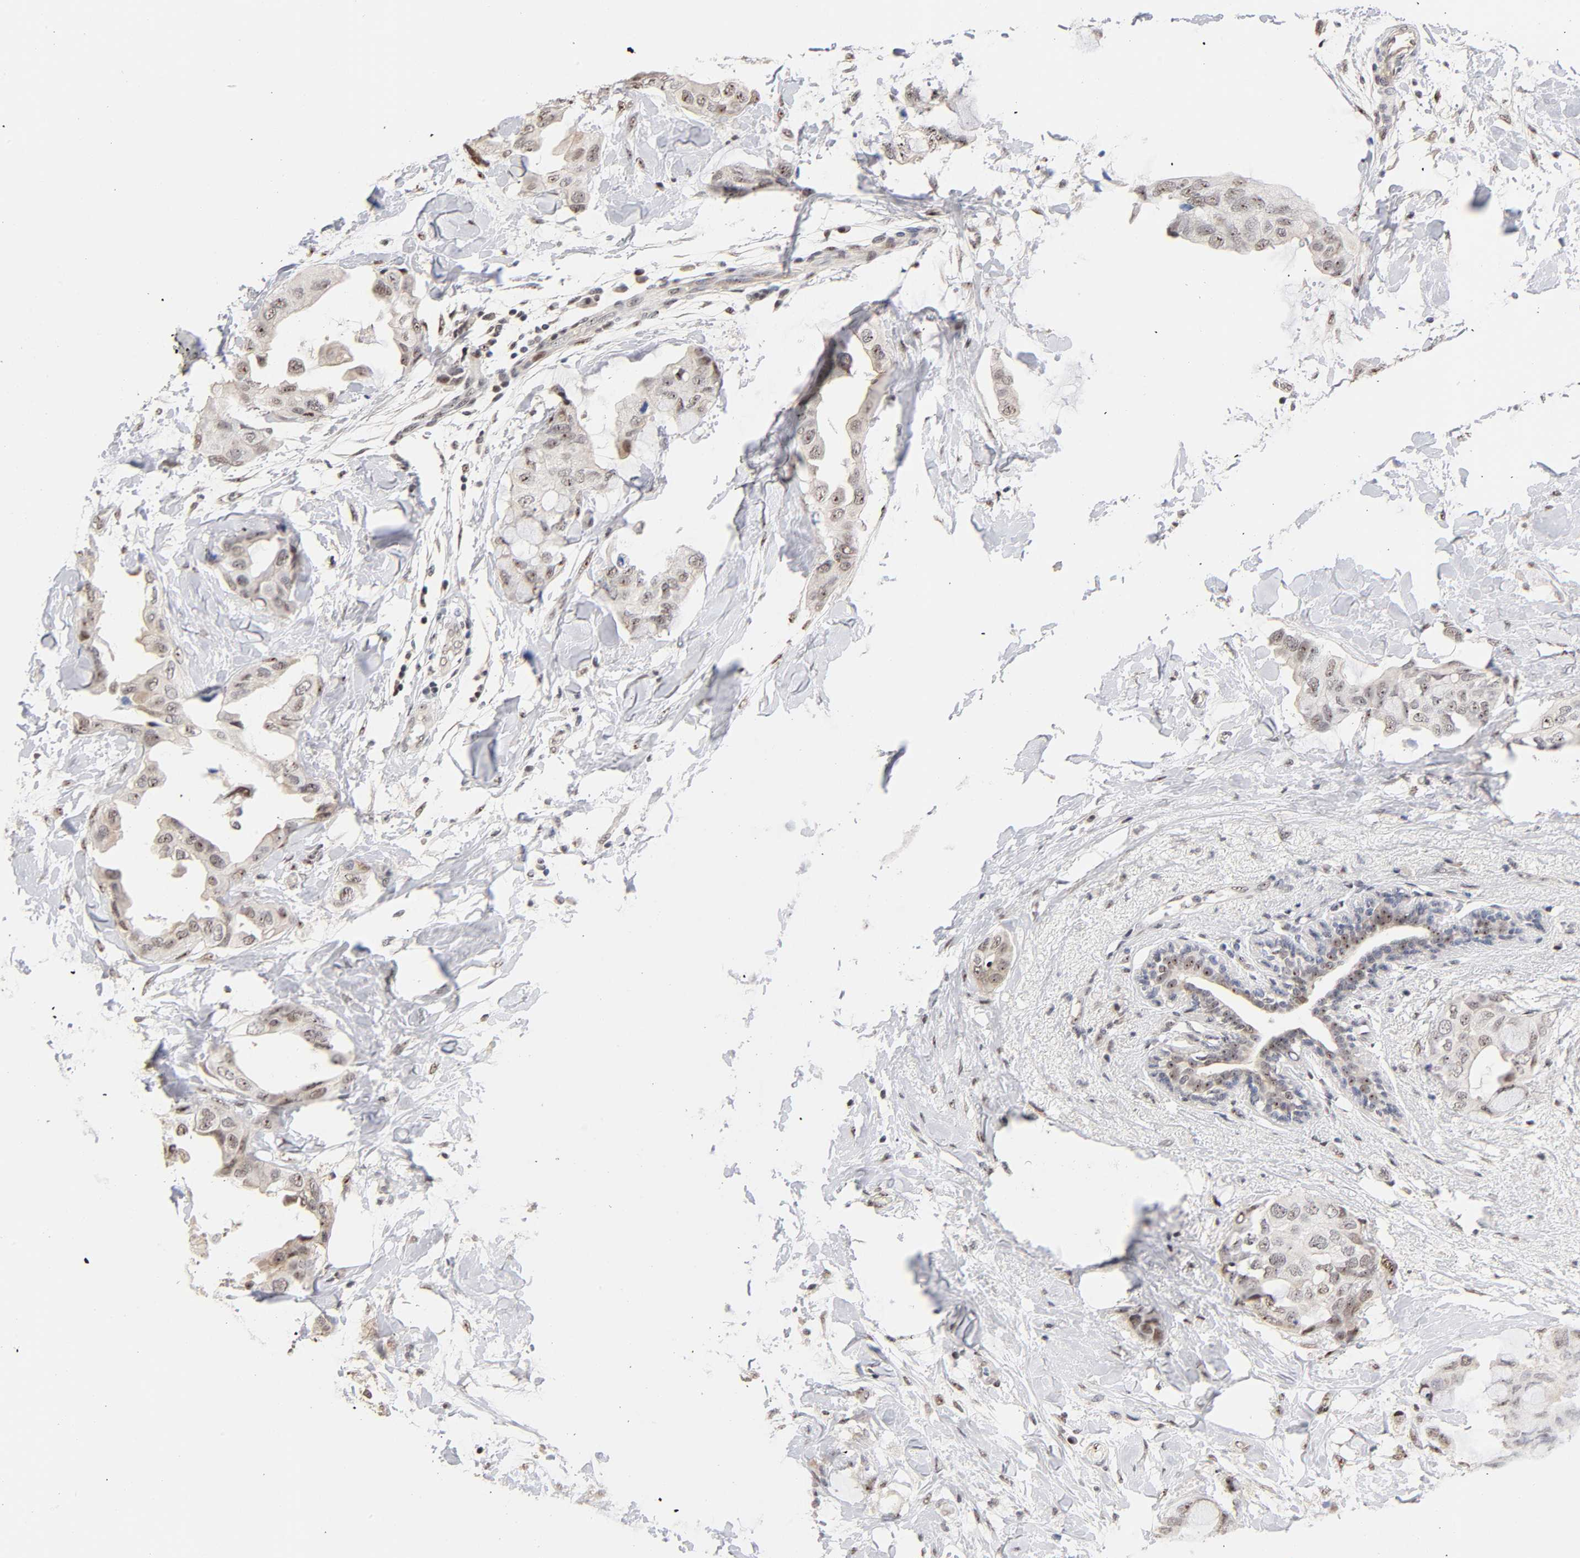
{"staining": {"intensity": "moderate", "quantity": "25%-75%", "location": "nuclear"}, "tissue": "breast cancer", "cell_type": "Tumor cells", "image_type": "cancer", "snomed": [{"axis": "morphology", "description": "Duct carcinoma"}, {"axis": "topography", "description": "Breast"}], "caption": "A medium amount of moderate nuclear positivity is appreciated in about 25%-75% of tumor cells in breast cancer tissue. The staining was performed using DAB (3,3'-diaminobenzidine), with brown indicating positive protein expression. Nuclei are stained blue with hematoxylin.", "gene": "TP53RK", "patient": {"sex": "female", "age": 40}}